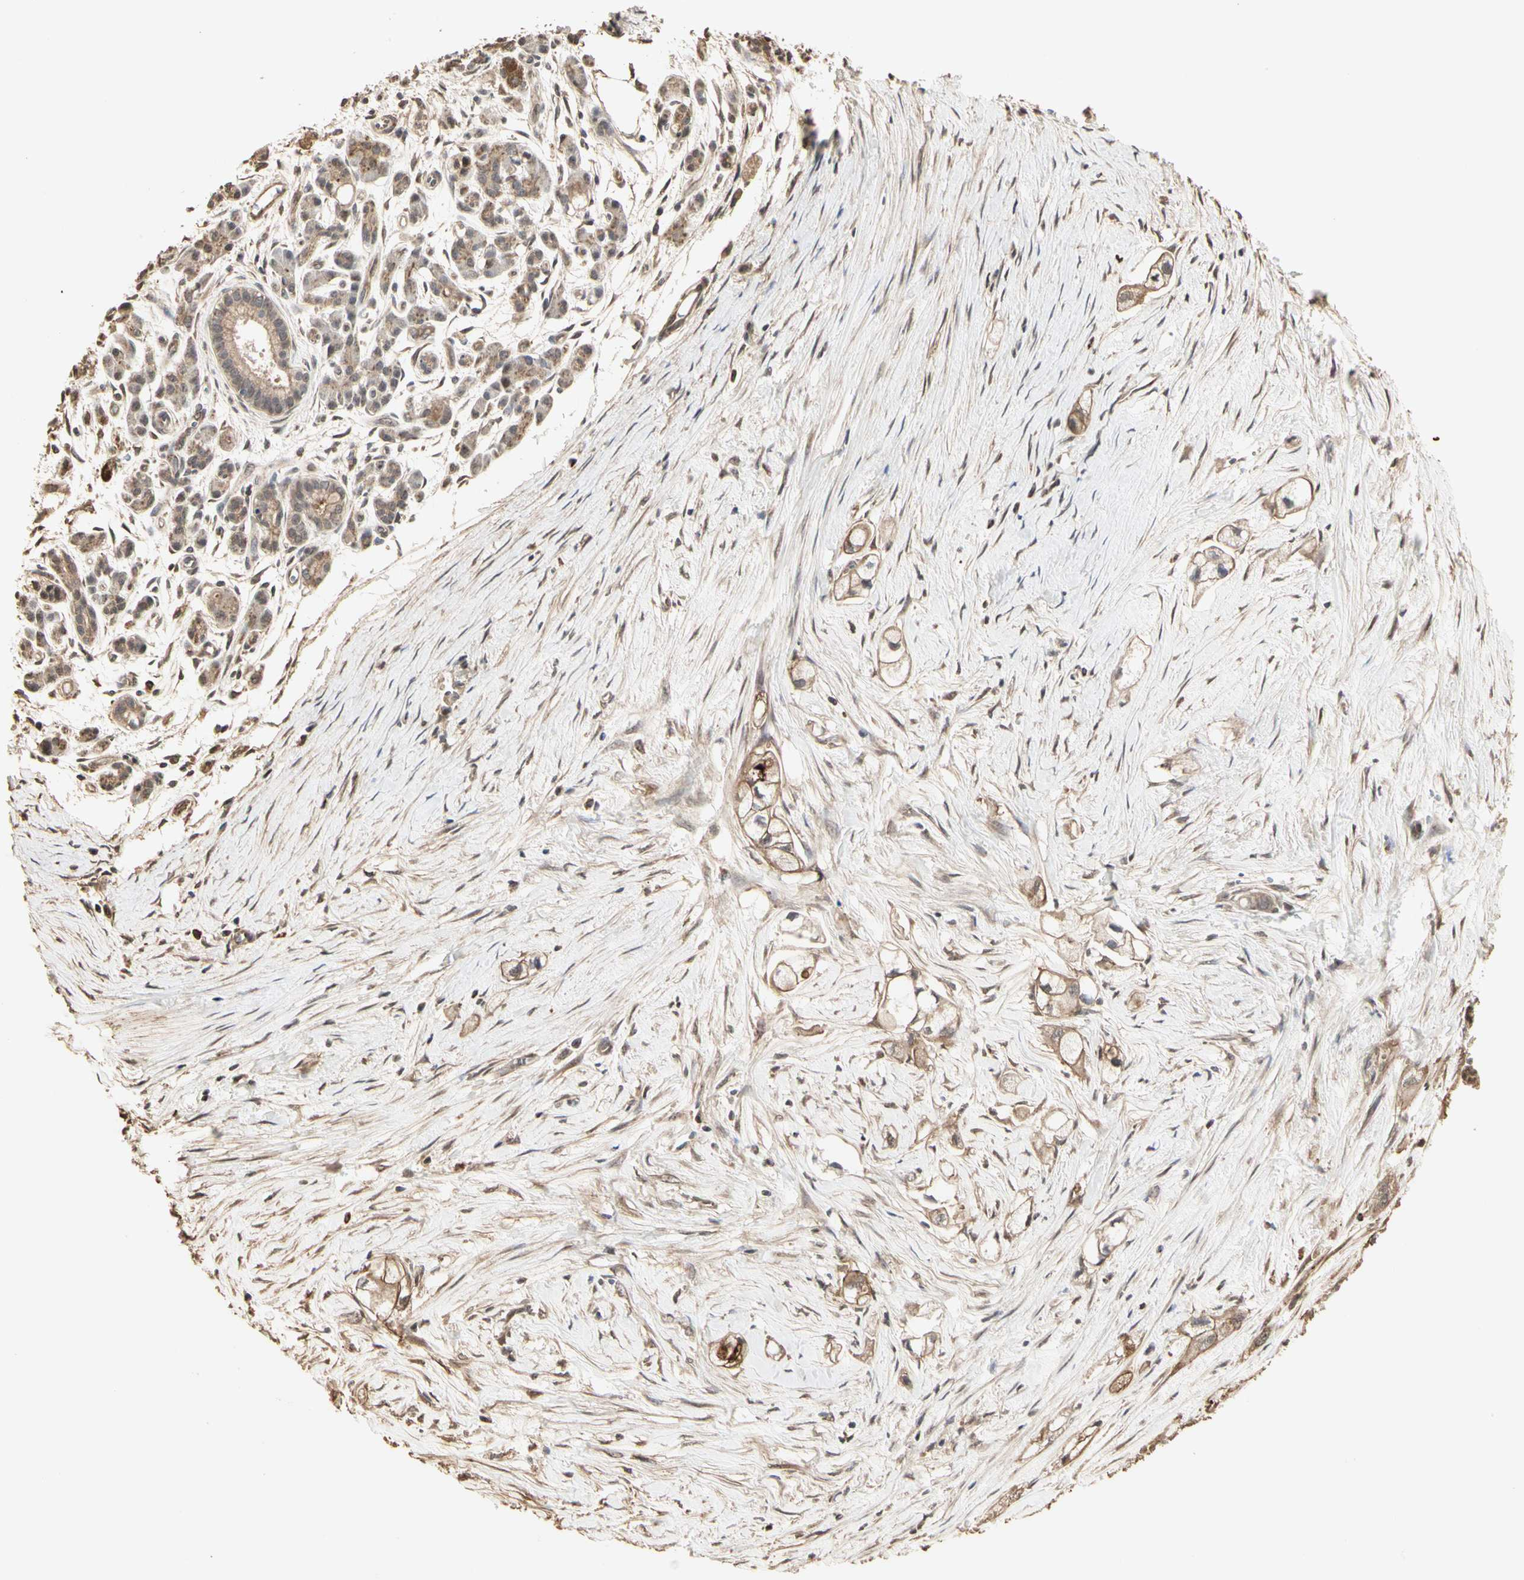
{"staining": {"intensity": "moderate", "quantity": ">75%", "location": "cytoplasmic/membranous"}, "tissue": "pancreatic cancer", "cell_type": "Tumor cells", "image_type": "cancer", "snomed": [{"axis": "morphology", "description": "Adenocarcinoma, NOS"}, {"axis": "topography", "description": "Pancreas"}], "caption": "An image of pancreatic adenocarcinoma stained for a protein reveals moderate cytoplasmic/membranous brown staining in tumor cells.", "gene": "TAOK1", "patient": {"sex": "male", "age": 74}}